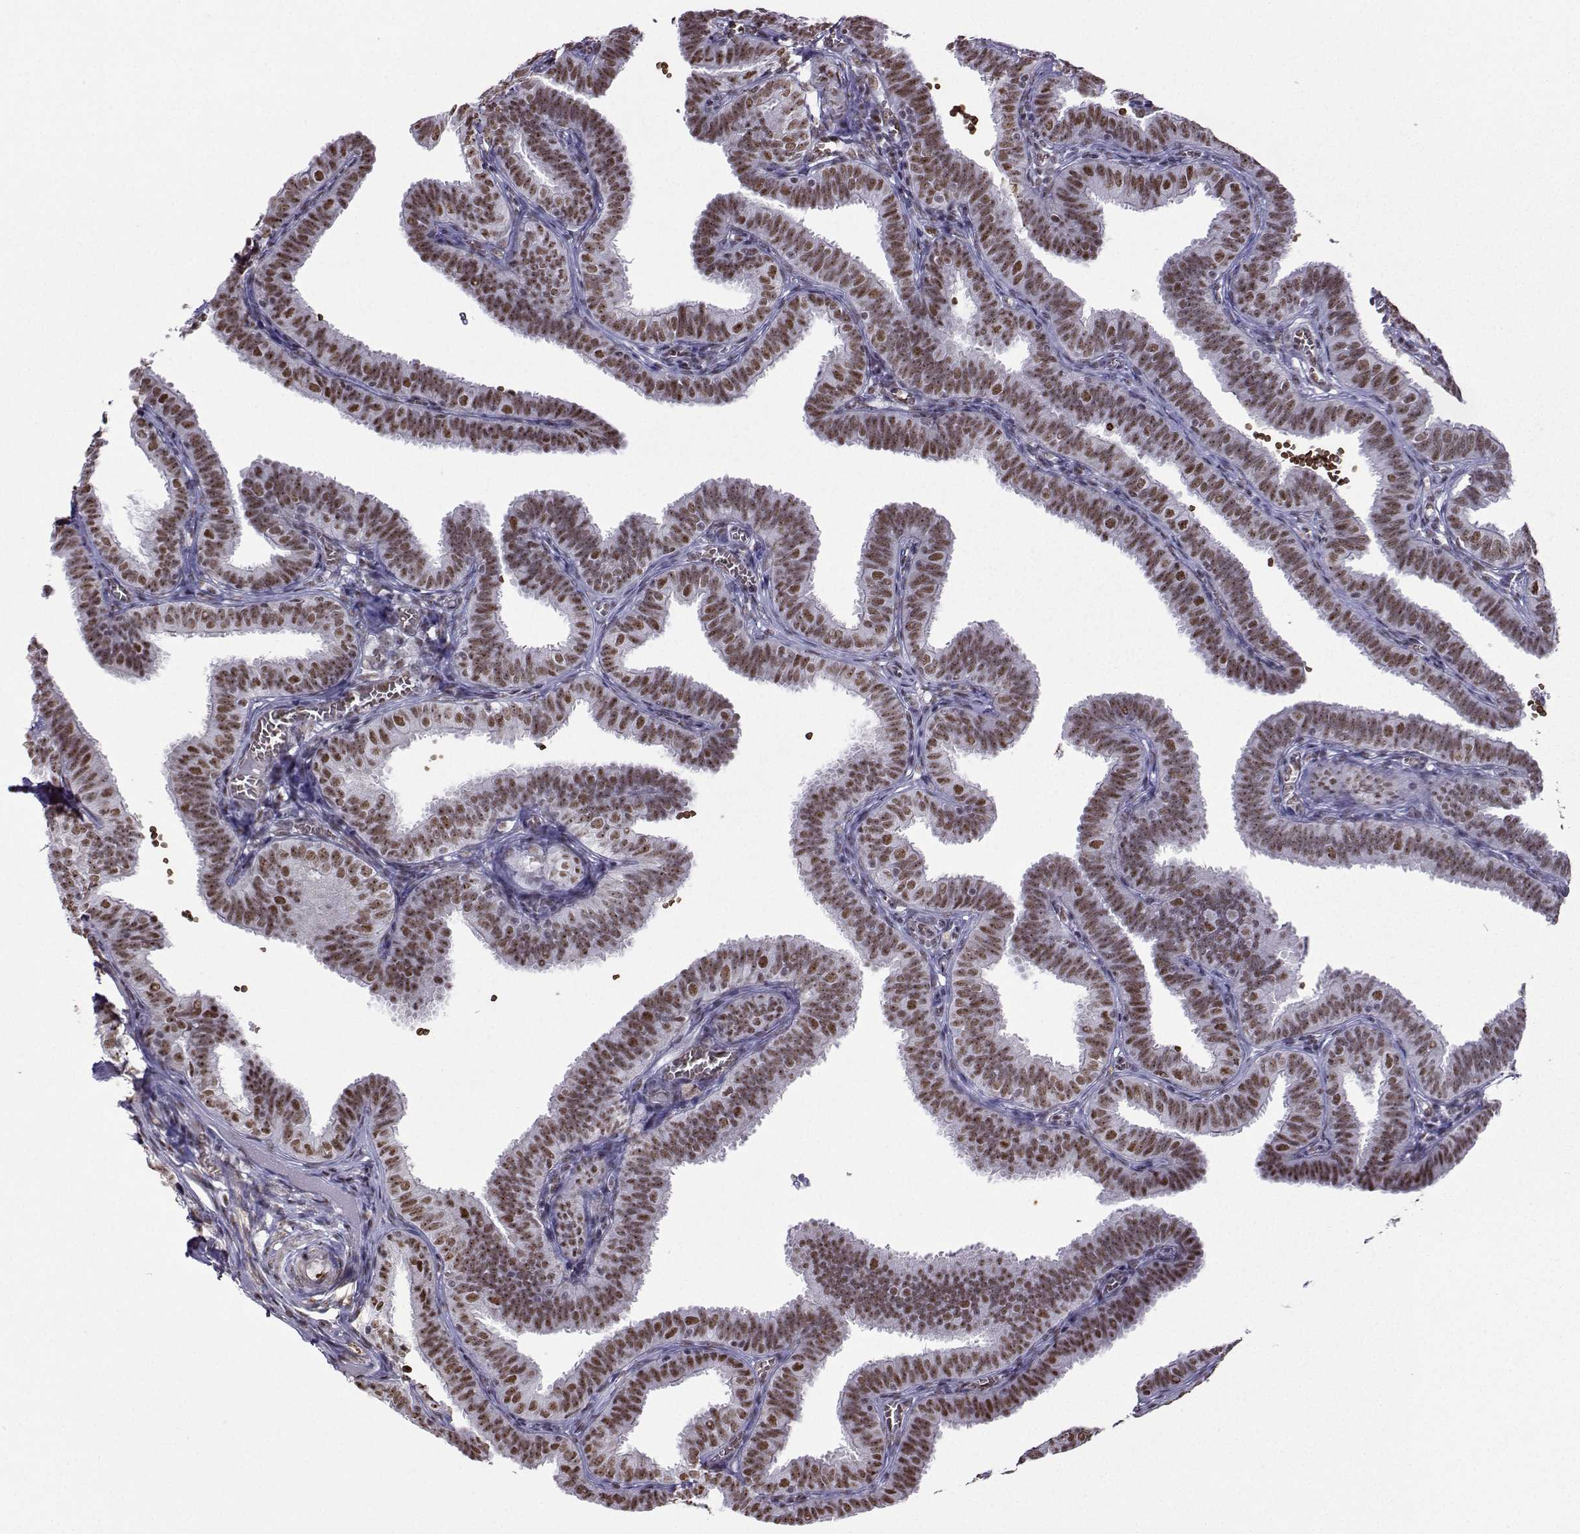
{"staining": {"intensity": "moderate", "quantity": ">75%", "location": "nuclear"}, "tissue": "fallopian tube", "cell_type": "Glandular cells", "image_type": "normal", "snomed": [{"axis": "morphology", "description": "Normal tissue, NOS"}, {"axis": "topography", "description": "Fallopian tube"}], "caption": "Fallopian tube stained with DAB immunohistochemistry demonstrates medium levels of moderate nuclear positivity in about >75% of glandular cells. (IHC, brightfield microscopy, high magnification).", "gene": "CCNK", "patient": {"sex": "female", "age": 25}}